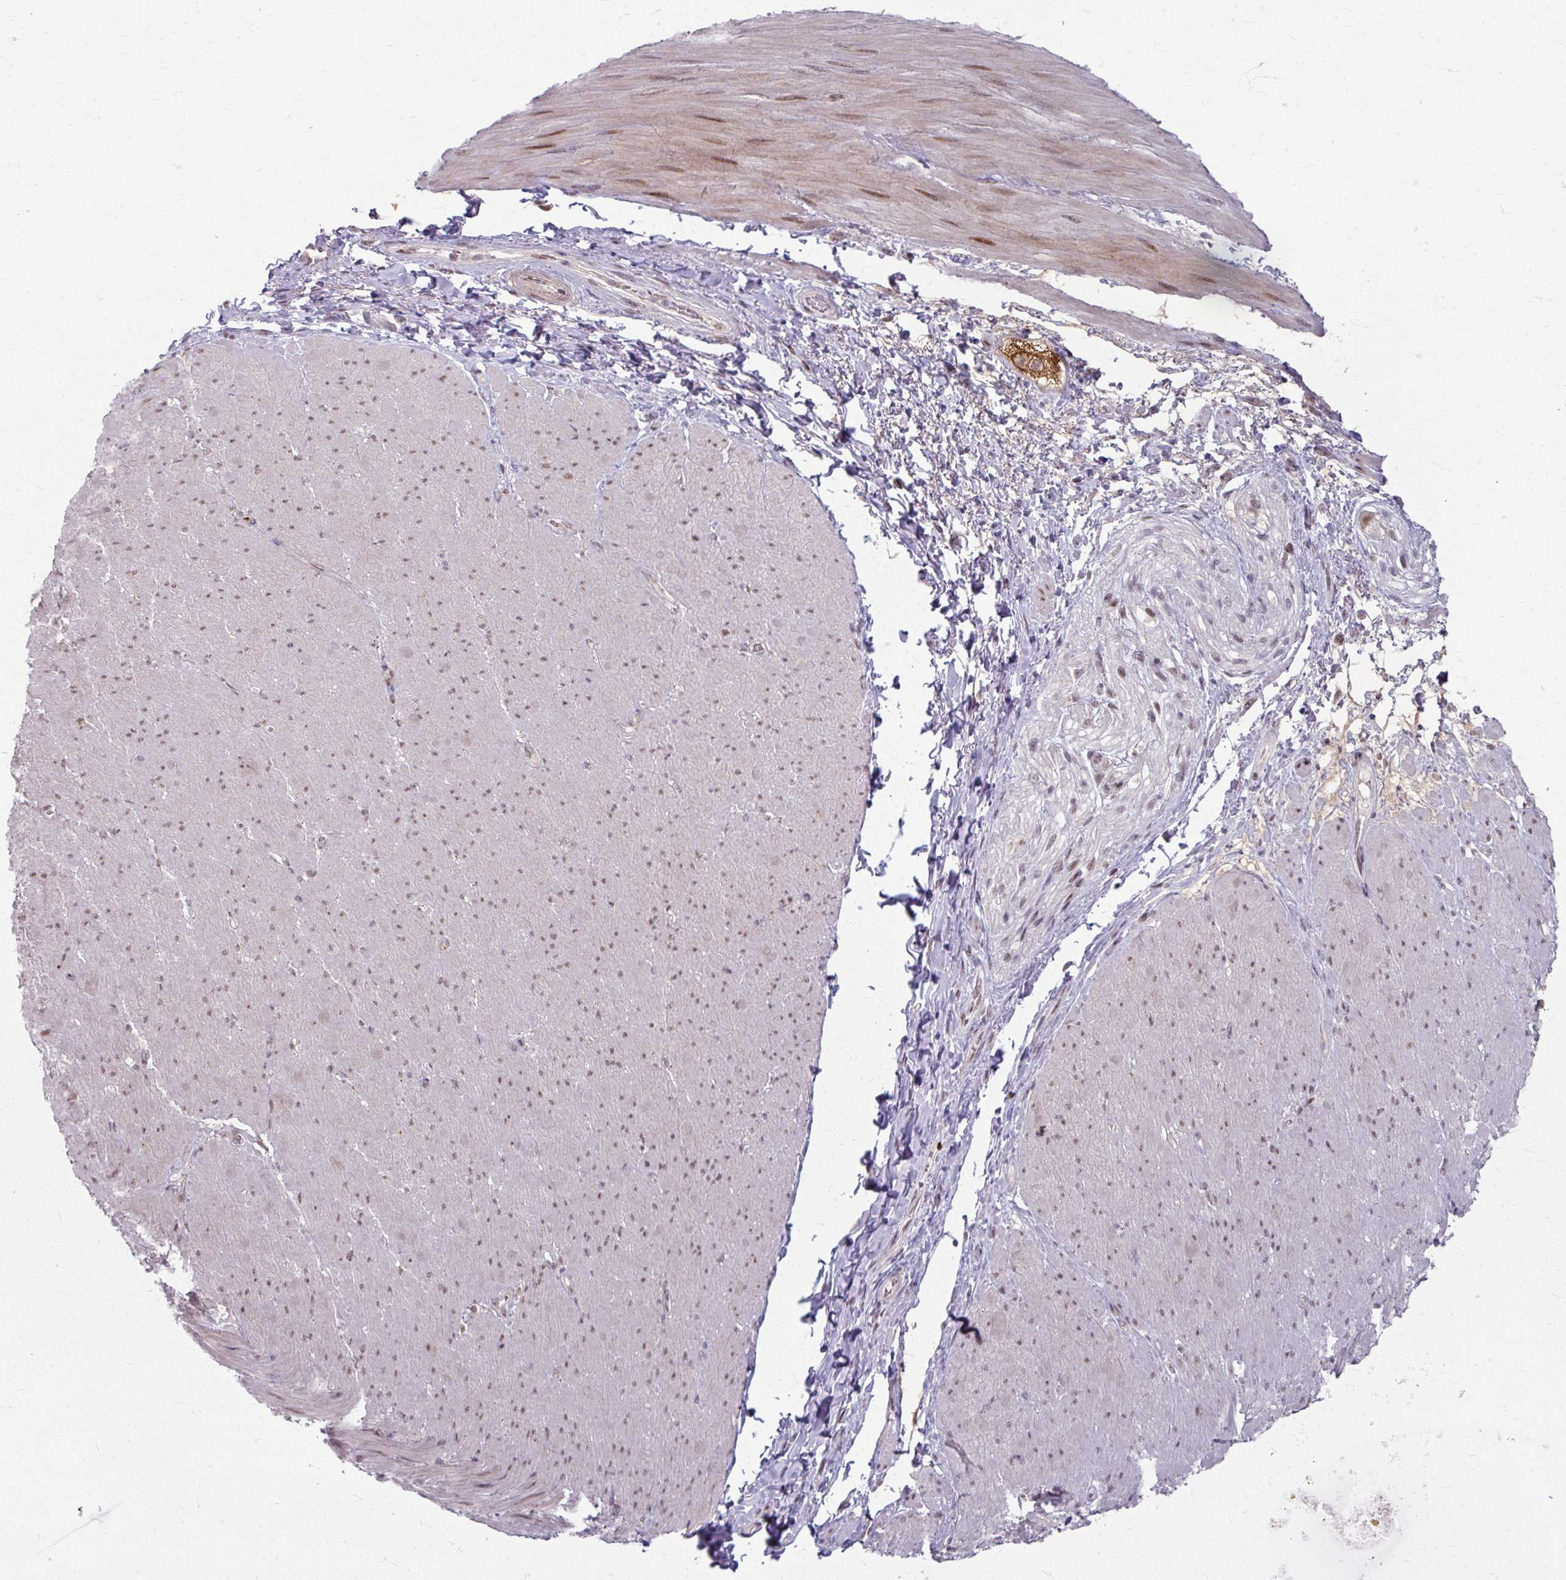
{"staining": {"intensity": "weak", "quantity": "25%-75%", "location": "nuclear"}, "tissue": "smooth muscle", "cell_type": "Smooth muscle cells", "image_type": "normal", "snomed": [{"axis": "morphology", "description": "Normal tissue, NOS"}, {"axis": "topography", "description": "Smooth muscle"}, {"axis": "topography", "description": "Rectum"}], "caption": "About 25%-75% of smooth muscle cells in benign human smooth muscle exhibit weak nuclear protein expression as visualized by brown immunohistochemical staining.", "gene": "KLC3", "patient": {"sex": "male", "age": 53}}